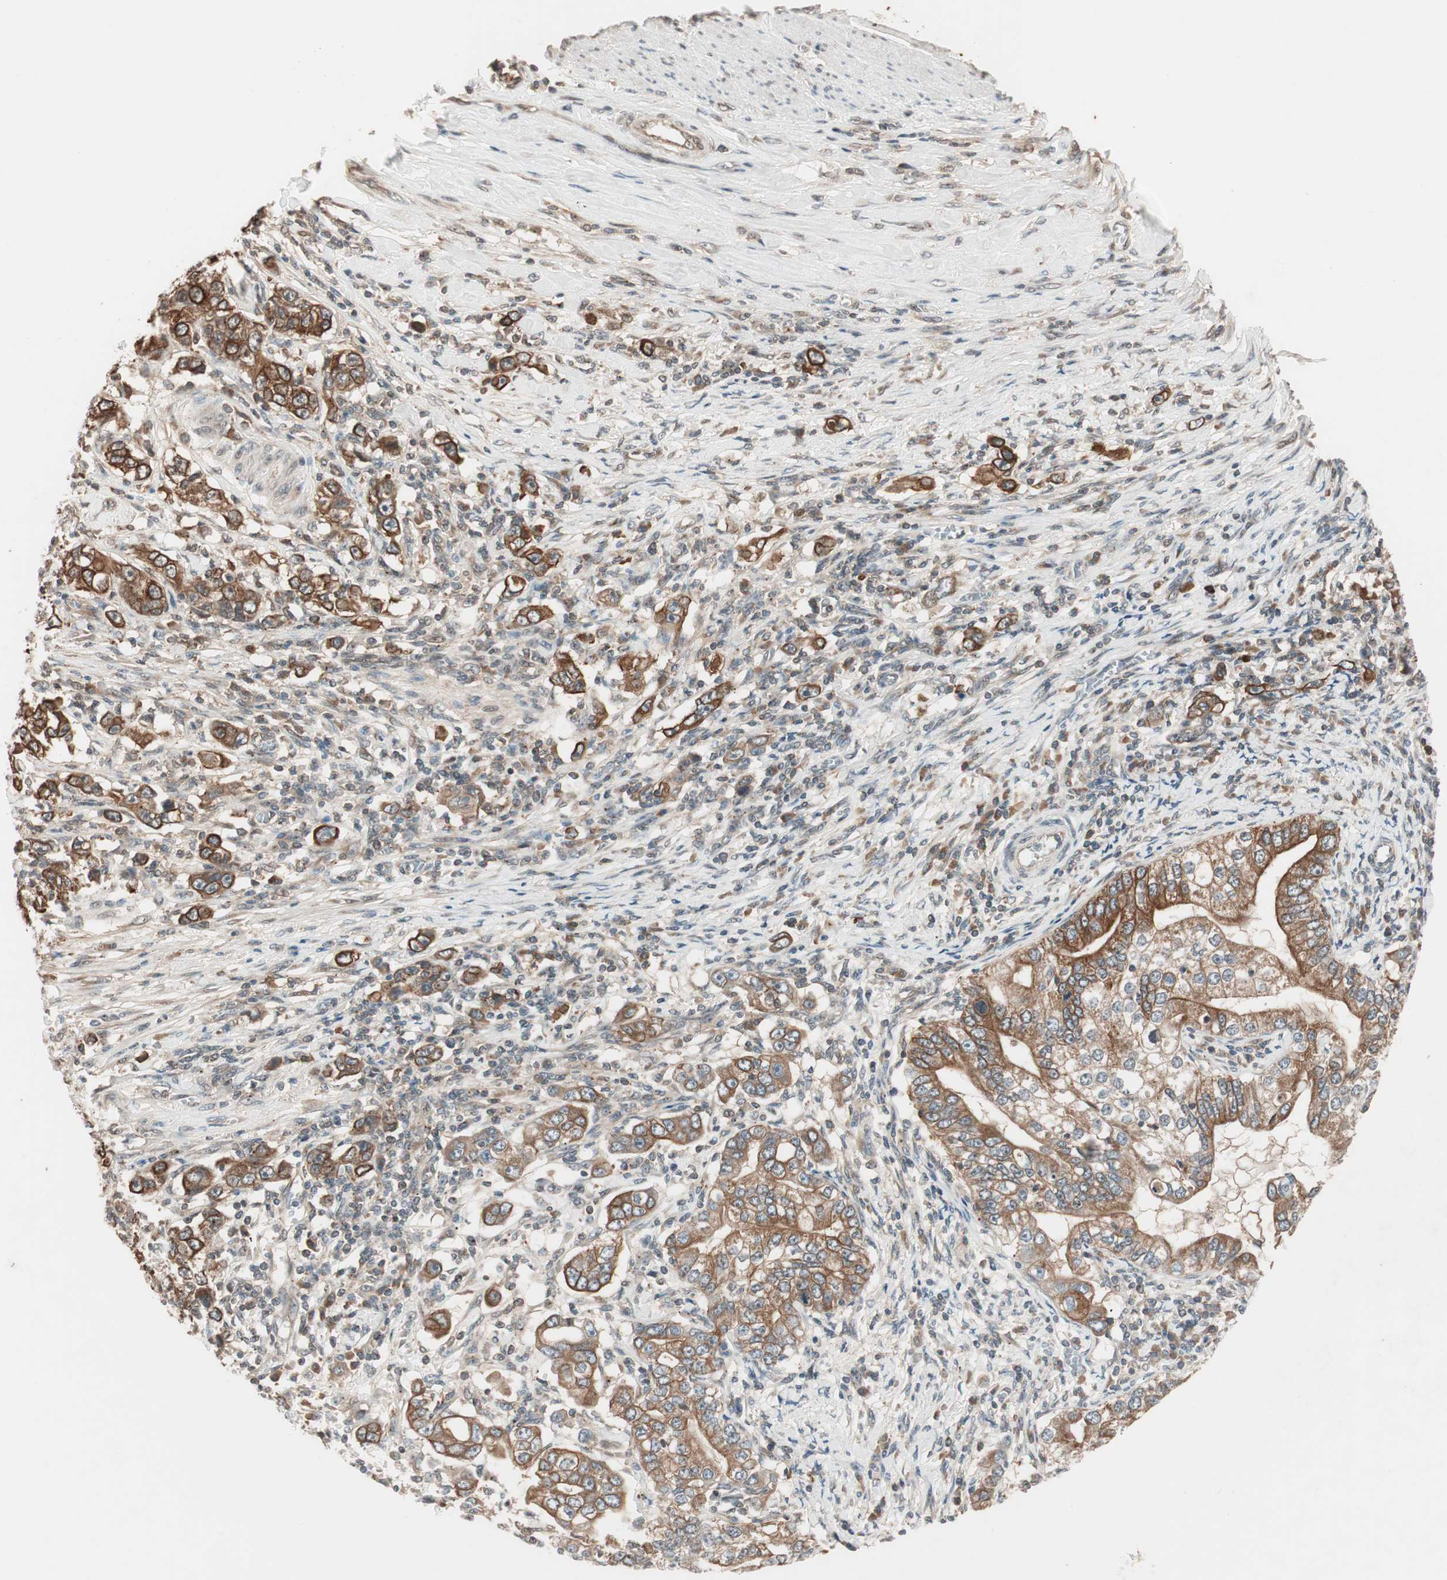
{"staining": {"intensity": "moderate", "quantity": ">75%", "location": "cytoplasmic/membranous"}, "tissue": "stomach cancer", "cell_type": "Tumor cells", "image_type": "cancer", "snomed": [{"axis": "morphology", "description": "Adenocarcinoma, NOS"}, {"axis": "topography", "description": "Stomach, lower"}], "caption": "Stomach adenocarcinoma was stained to show a protein in brown. There is medium levels of moderate cytoplasmic/membranous staining in about >75% of tumor cells.", "gene": "FBXO5", "patient": {"sex": "female", "age": 72}}